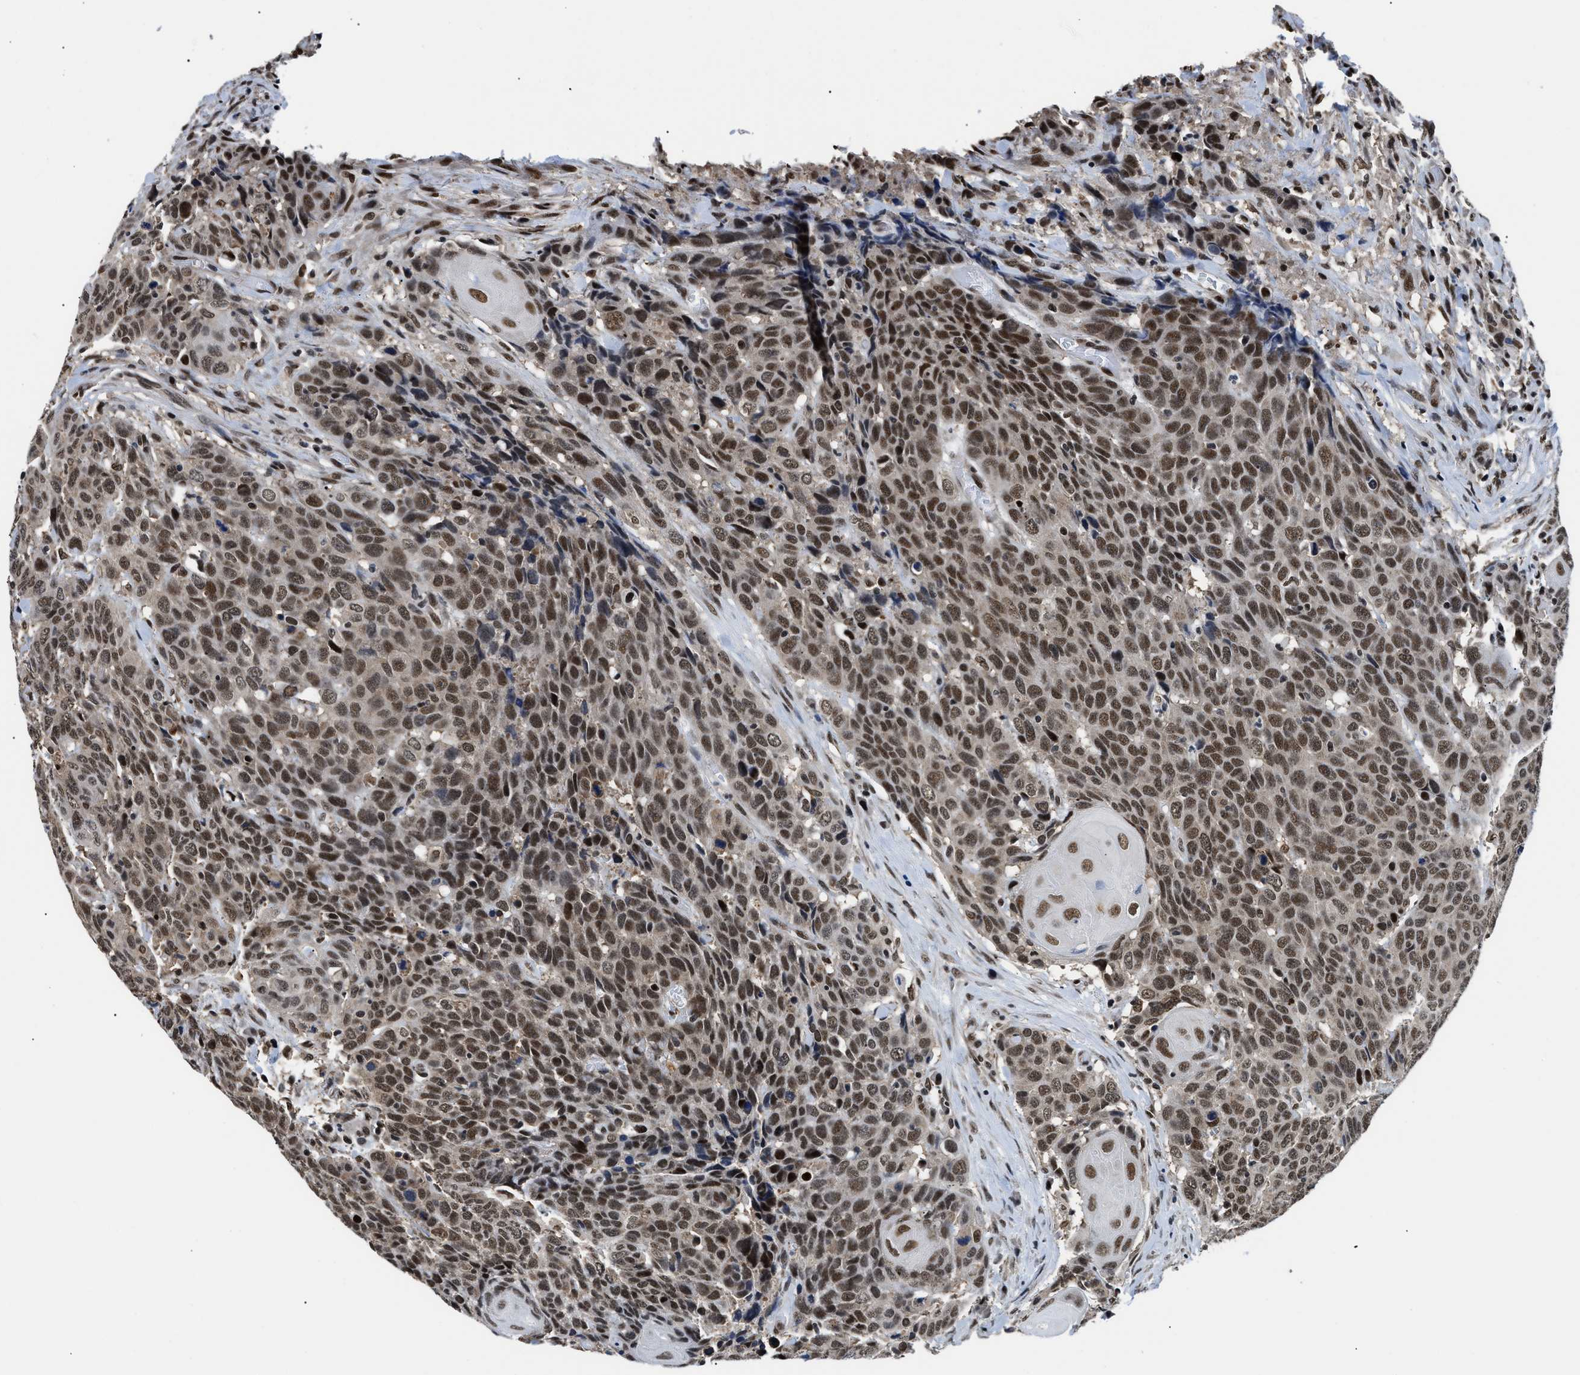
{"staining": {"intensity": "strong", "quantity": ">75%", "location": "nuclear"}, "tissue": "head and neck cancer", "cell_type": "Tumor cells", "image_type": "cancer", "snomed": [{"axis": "morphology", "description": "Squamous cell carcinoma, NOS"}, {"axis": "topography", "description": "Head-Neck"}], "caption": "There is high levels of strong nuclear positivity in tumor cells of head and neck cancer (squamous cell carcinoma), as demonstrated by immunohistochemical staining (brown color).", "gene": "HNRNPH2", "patient": {"sex": "male", "age": 66}}